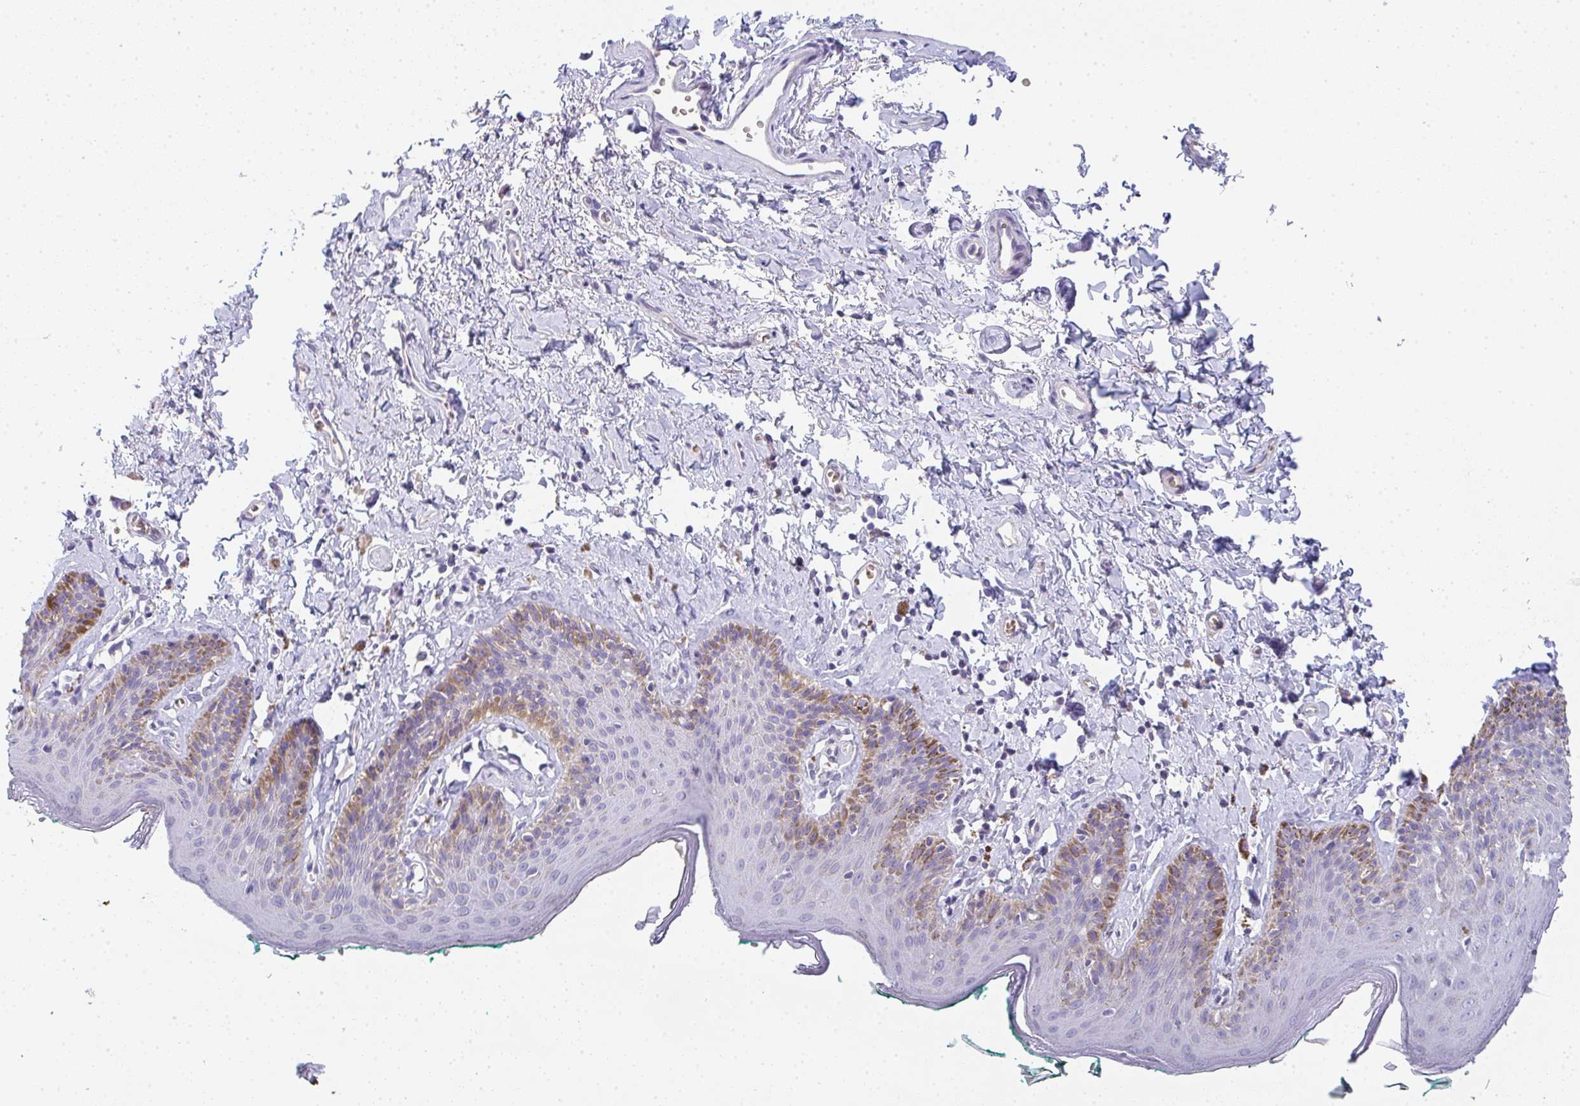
{"staining": {"intensity": "weak", "quantity": "<25%", "location": "cytoplasmic/membranous"}, "tissue": "skin", "cell_type": "Epidermal cells", "image_type": "normal", "snomed": [{"axis": "morphology", "description": "Normal tissue, NOS"}, {"axis": "topography", "description": "Vulva"}, {"axis": "topography", "description": "Peripheral nerve tissue"}], "caption": "An immunohistochemistry histopathology image of unremarkable skin is shown. There is no staining in epidermal cells of skin.", "gene": "CACNA1S", "patient": {"sex": "female", "age": 66}}